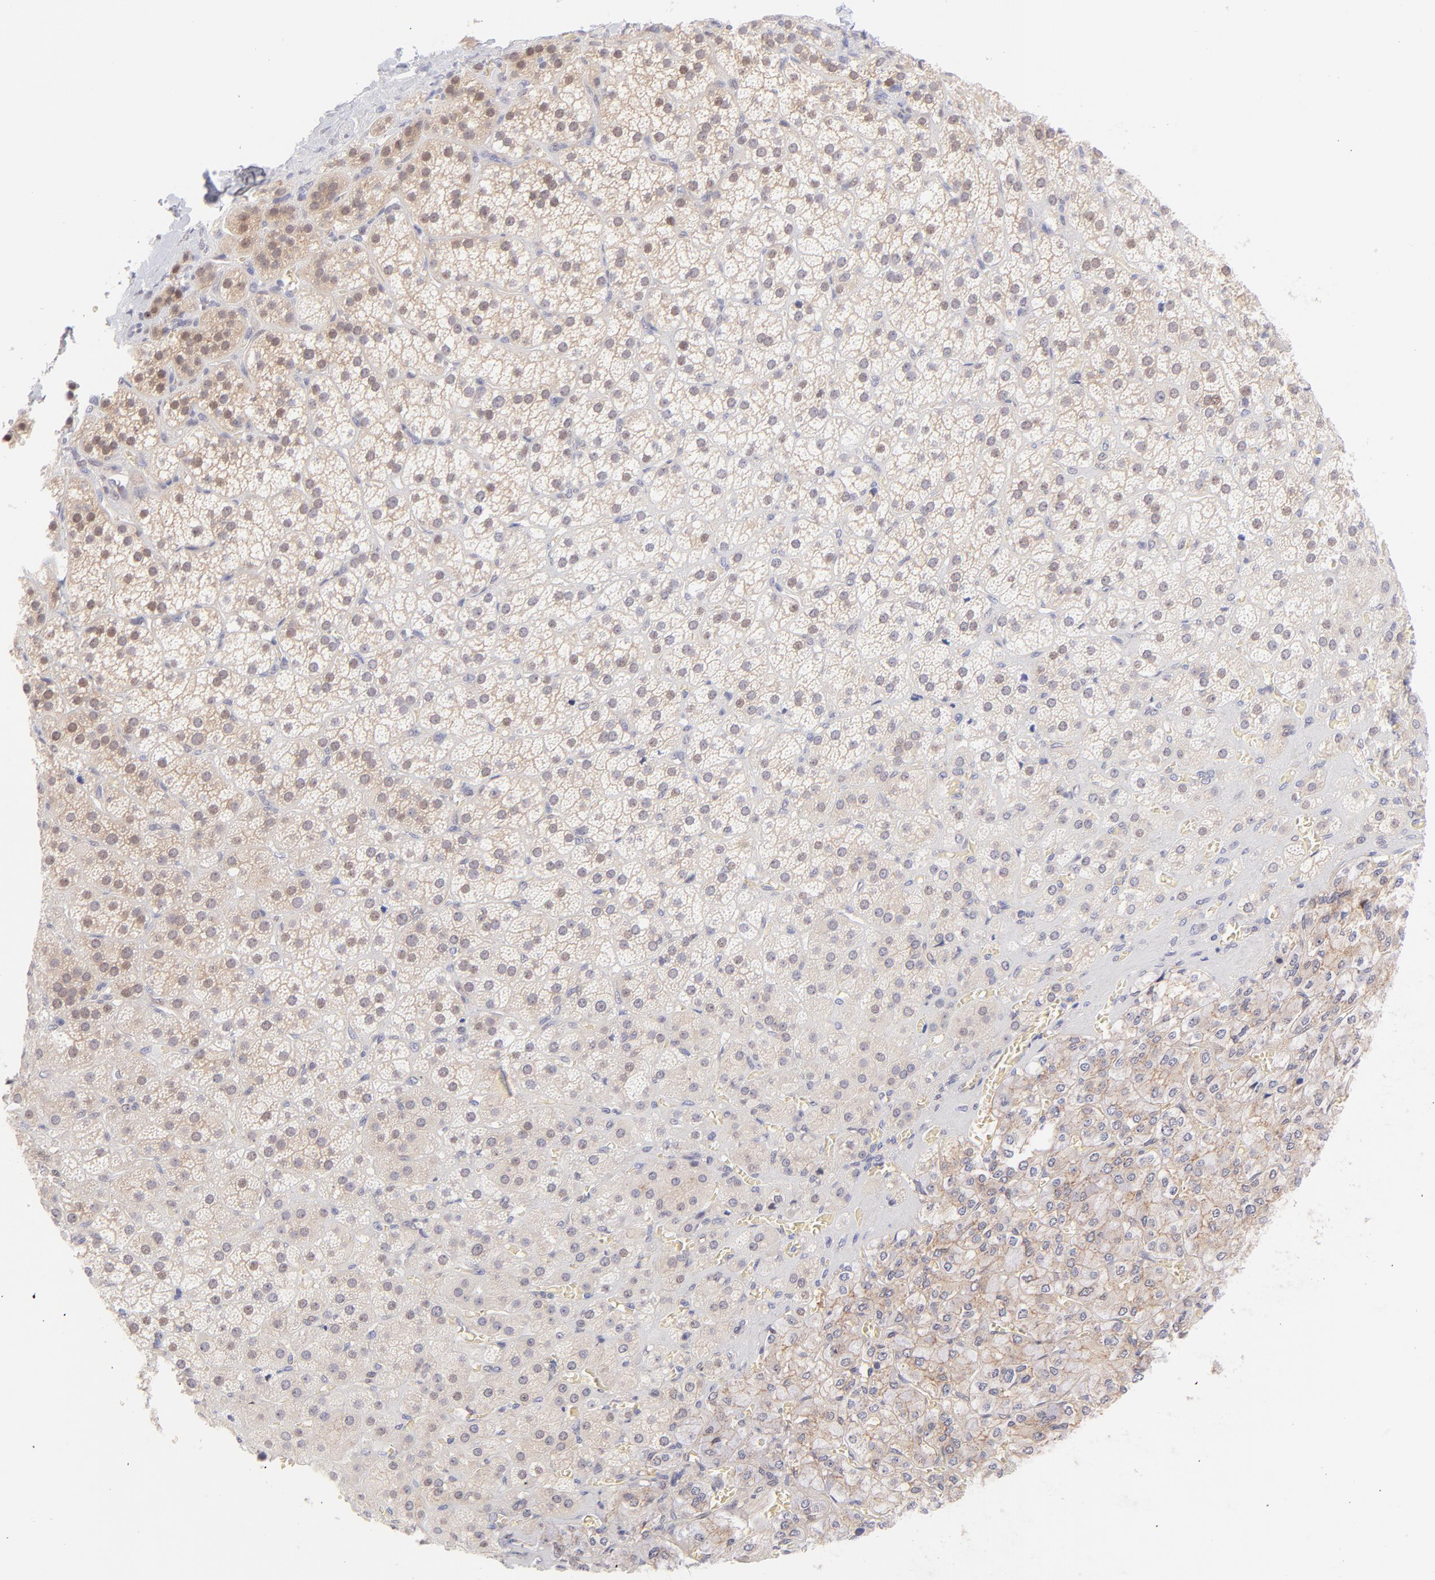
{"staining": {"intensity": "weak", "quantity": "25%-75%", "location": "cytoplasmic/membranous,nuclear"}, "tissue": "adrenal gland", "cell_type": "Glandular cells", "image_type": "normal", "snomed": [{"axis": "morphology", "description": "Normal tissue, NOS"}, {"axis": "topography", "description": "Adrenal gland"}], "caption": "Unremarkable adrenal gland was stained to show a protein in brown. There is low levels of weak cytoplasmic/membranous,nuclear staining in approximately 25%-75% of glandular cells. The protein of interest is stained brown, and the nuclei are stained in blue (DAB (3,3'-diaminobenzidine) IHC with brightfield microscopy, high magnification).", "gene": "PBDC1", "patient": {"sex": "female", "age": 71}}